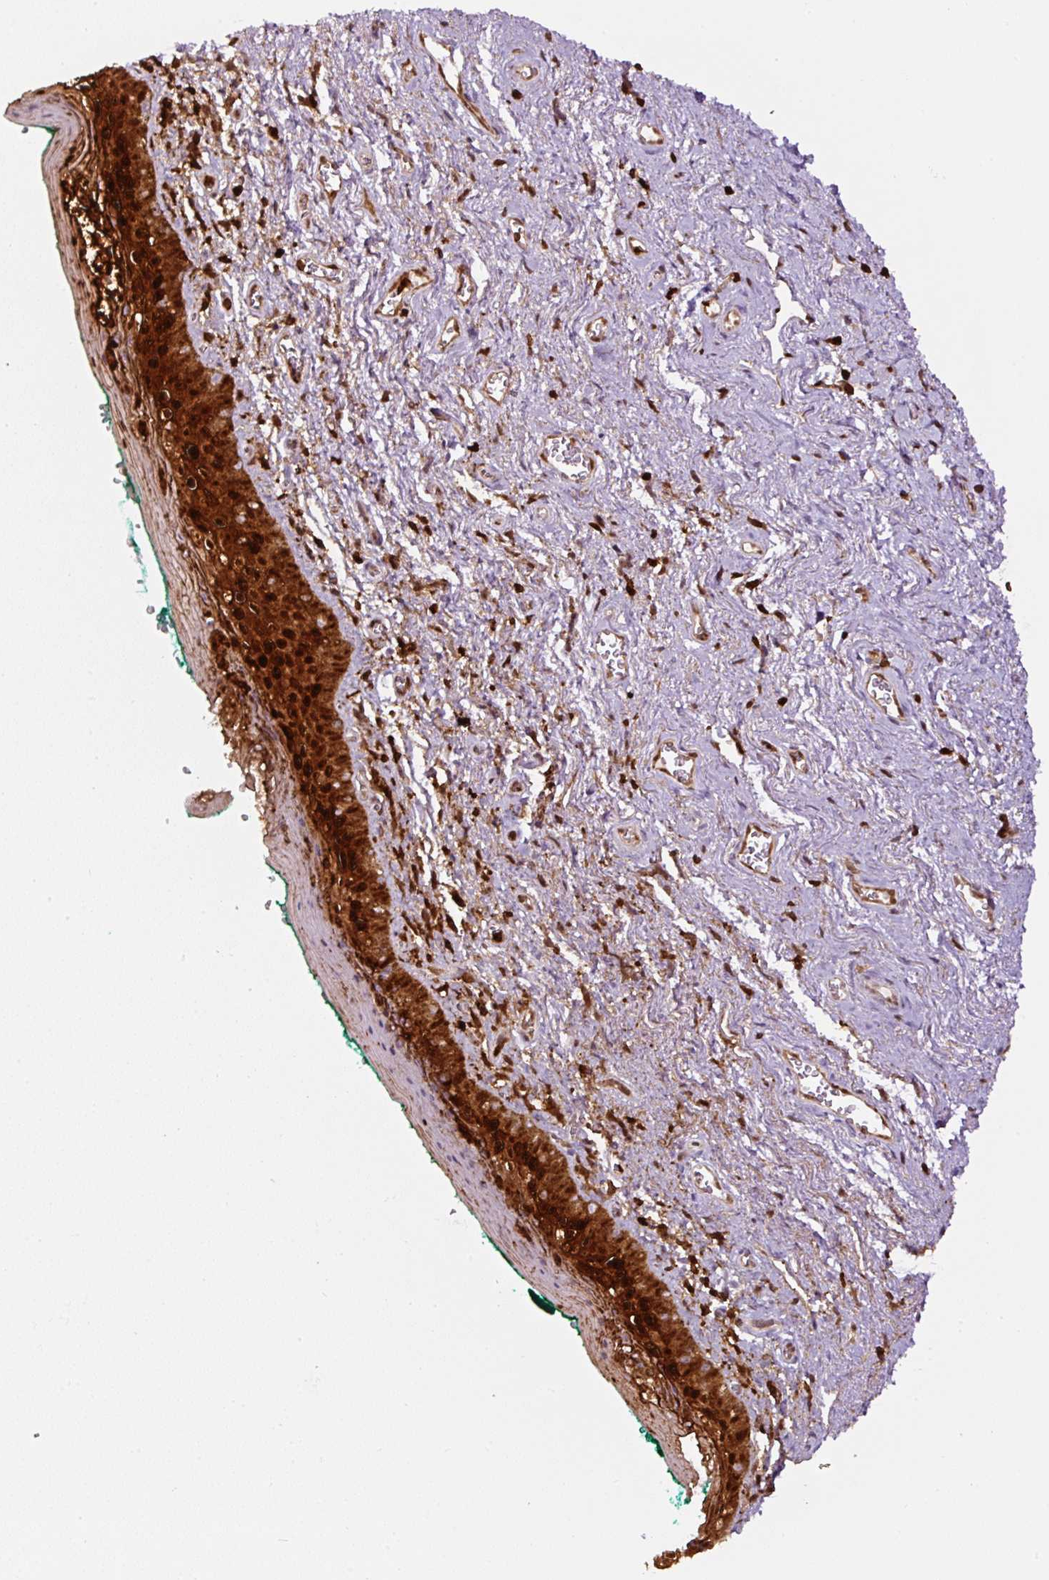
{"staining": {"intensity": "strong", "quantity": "25%-75%", "location": "cytoplasmic/membranous,nuclear"}, "tissue": "vagina", "cell_type": "Squamous epithelial cells", "image_type": "normal", "snomed": [{"axis": "morphology", "description": "Normal tissue, NOS"}, {"axis": "topography", "description": "Vulva"}, {"axis": "topography", "description": "Vagina"}, {"axis": "topography", "description": "Peripheral nerve tissue"}], "caption": "Strong cytoplasmic/membranous,nuclear expression for a protein is present in about 25%-75% of squamous epithelial cells of normal vagina using IHC.", "gene": "ANXA1", "patient": {"sex": "female", "age": 66}}